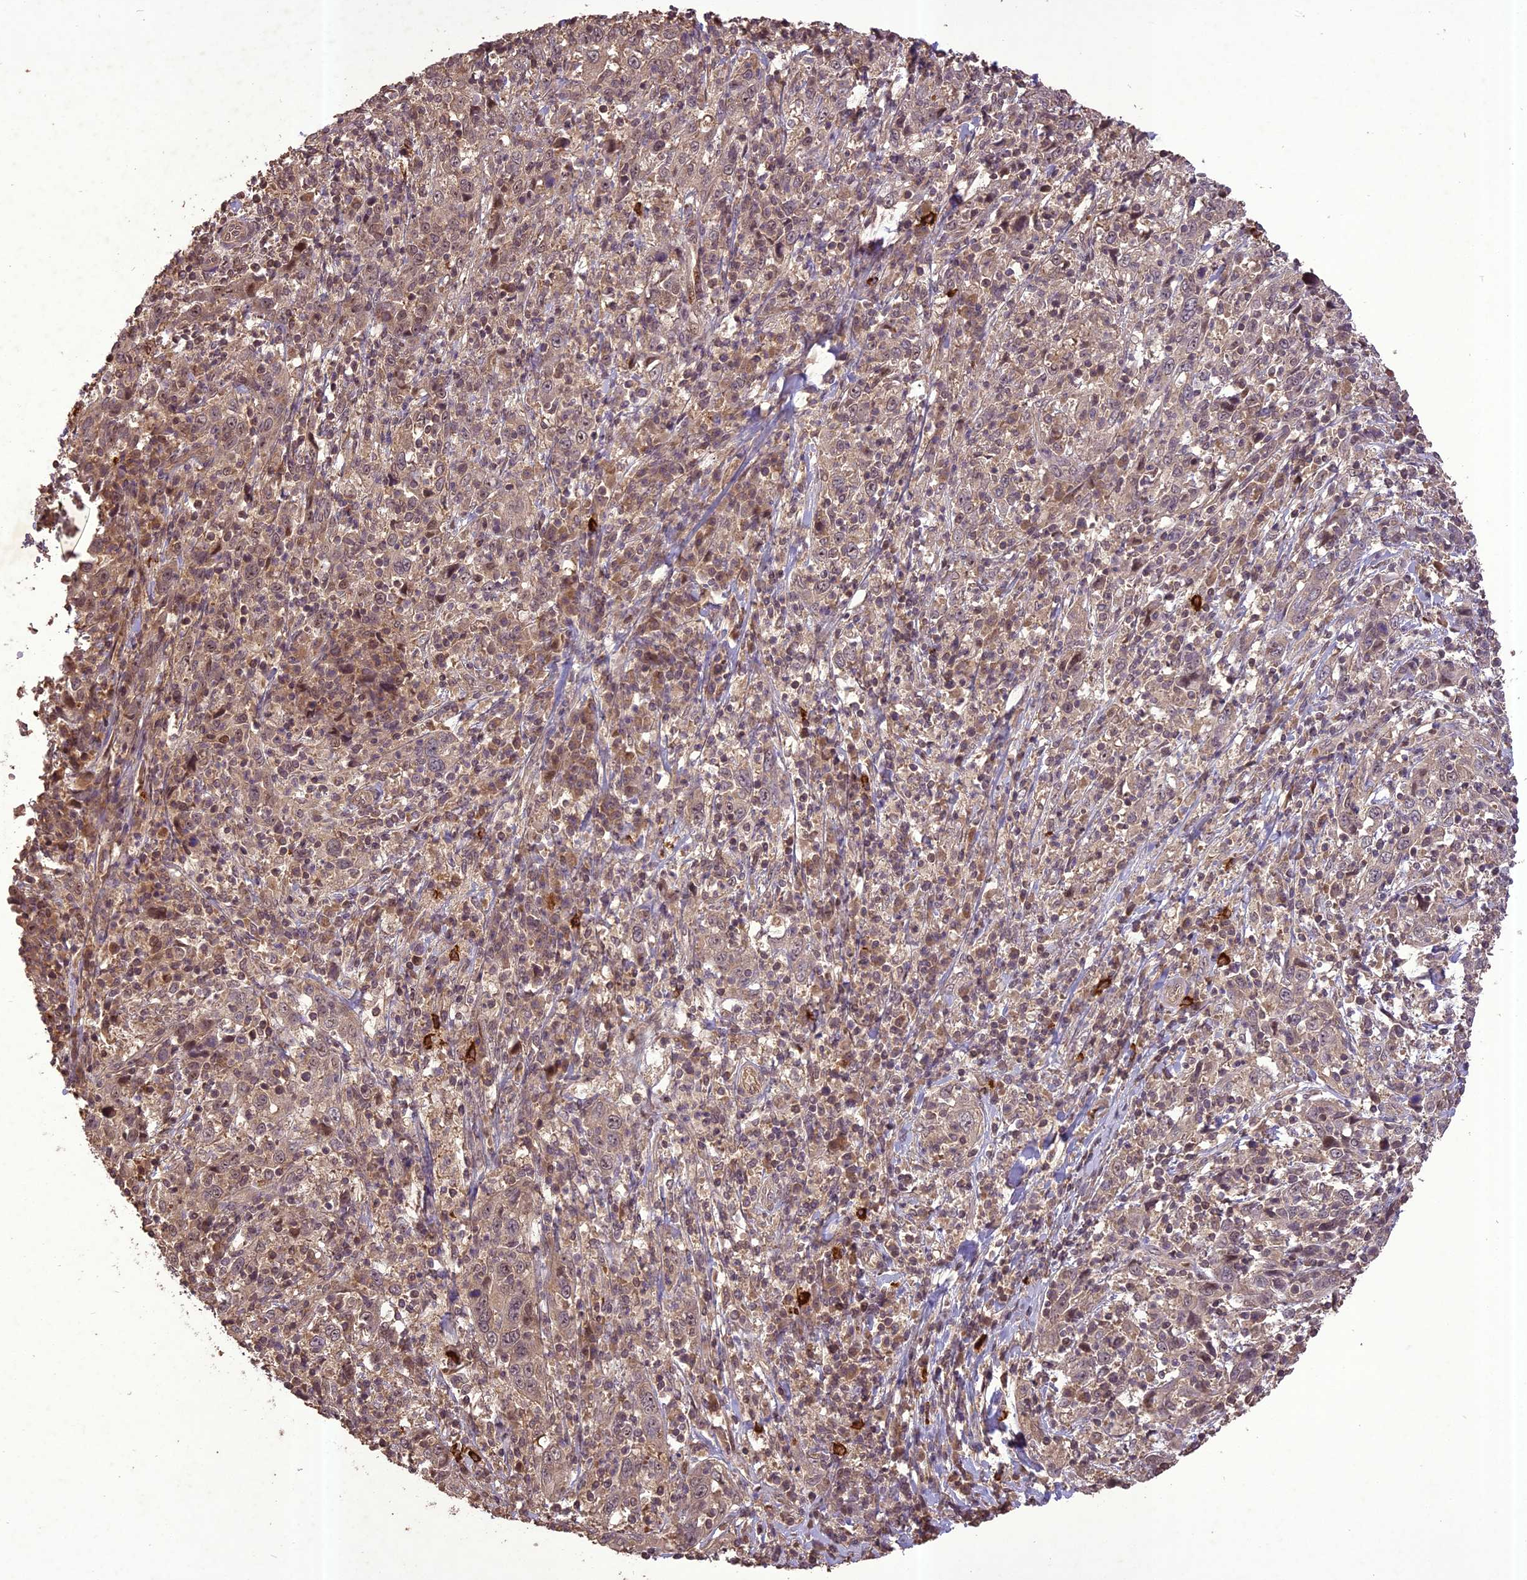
{"staining": {"intensity": "weak", "quantity": "25%-75%", "location": "cytoplasmic/membranous"}, "tissue": "cervical cancer", "cell_type": "Tumor cells", "image_type": "cancer", "snomed": [{"axis": "morphology", "description": "Squamous cell carcinoma, NOS"}, {"axis": "topography", "description": "Cervix"}], "caption": "Tumor cells display low levels of weak cytoplasmic/membranous staining in approximately 25%-75% of cells in human cervical squamous cell carcinoma. (DAB (3,3'-diaminobenzidine) = brown stain, brightfield microscopy at high magnification).", "gene": "TIGD7", "patient": {"sex": "female", "age": 46}}